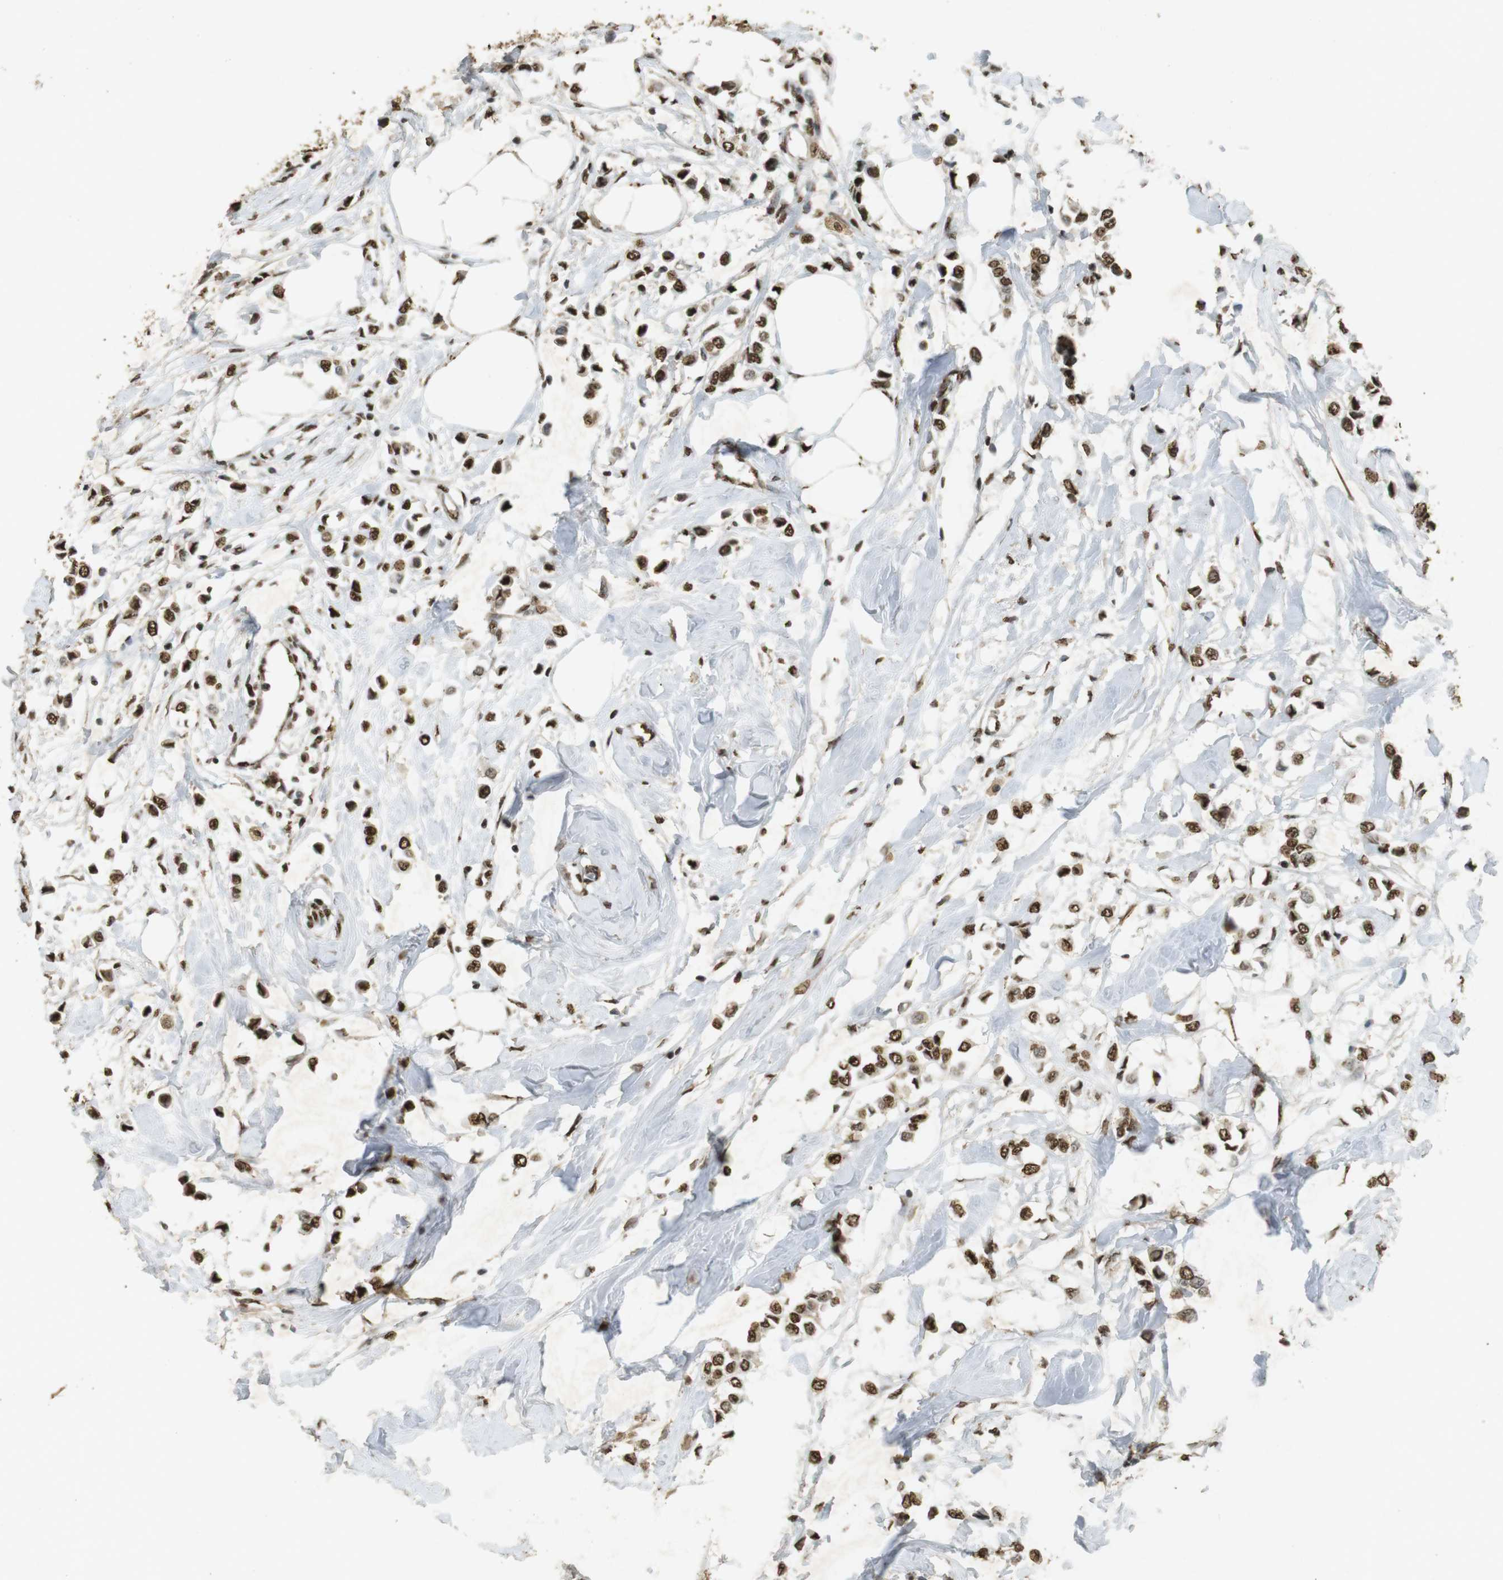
{"staining": {"intensity": "strong", "quantity": ">75%", "location": "nuclear"}, "tissue": "breast cancer", "cell_type": "Tumor cells", "image_type": "cancer", "snomed": [{"axis": "morphology", "description": "Lobular carcinoma"}, {"axis": "topography", "description": "Breast"}], "caption": "Breast lobular carcinoma tissue demonstrates strong nuclear expression in about >75% of tumor cells", "gene": "GATA4", "patient": {"sex": "female", "age": 51}}